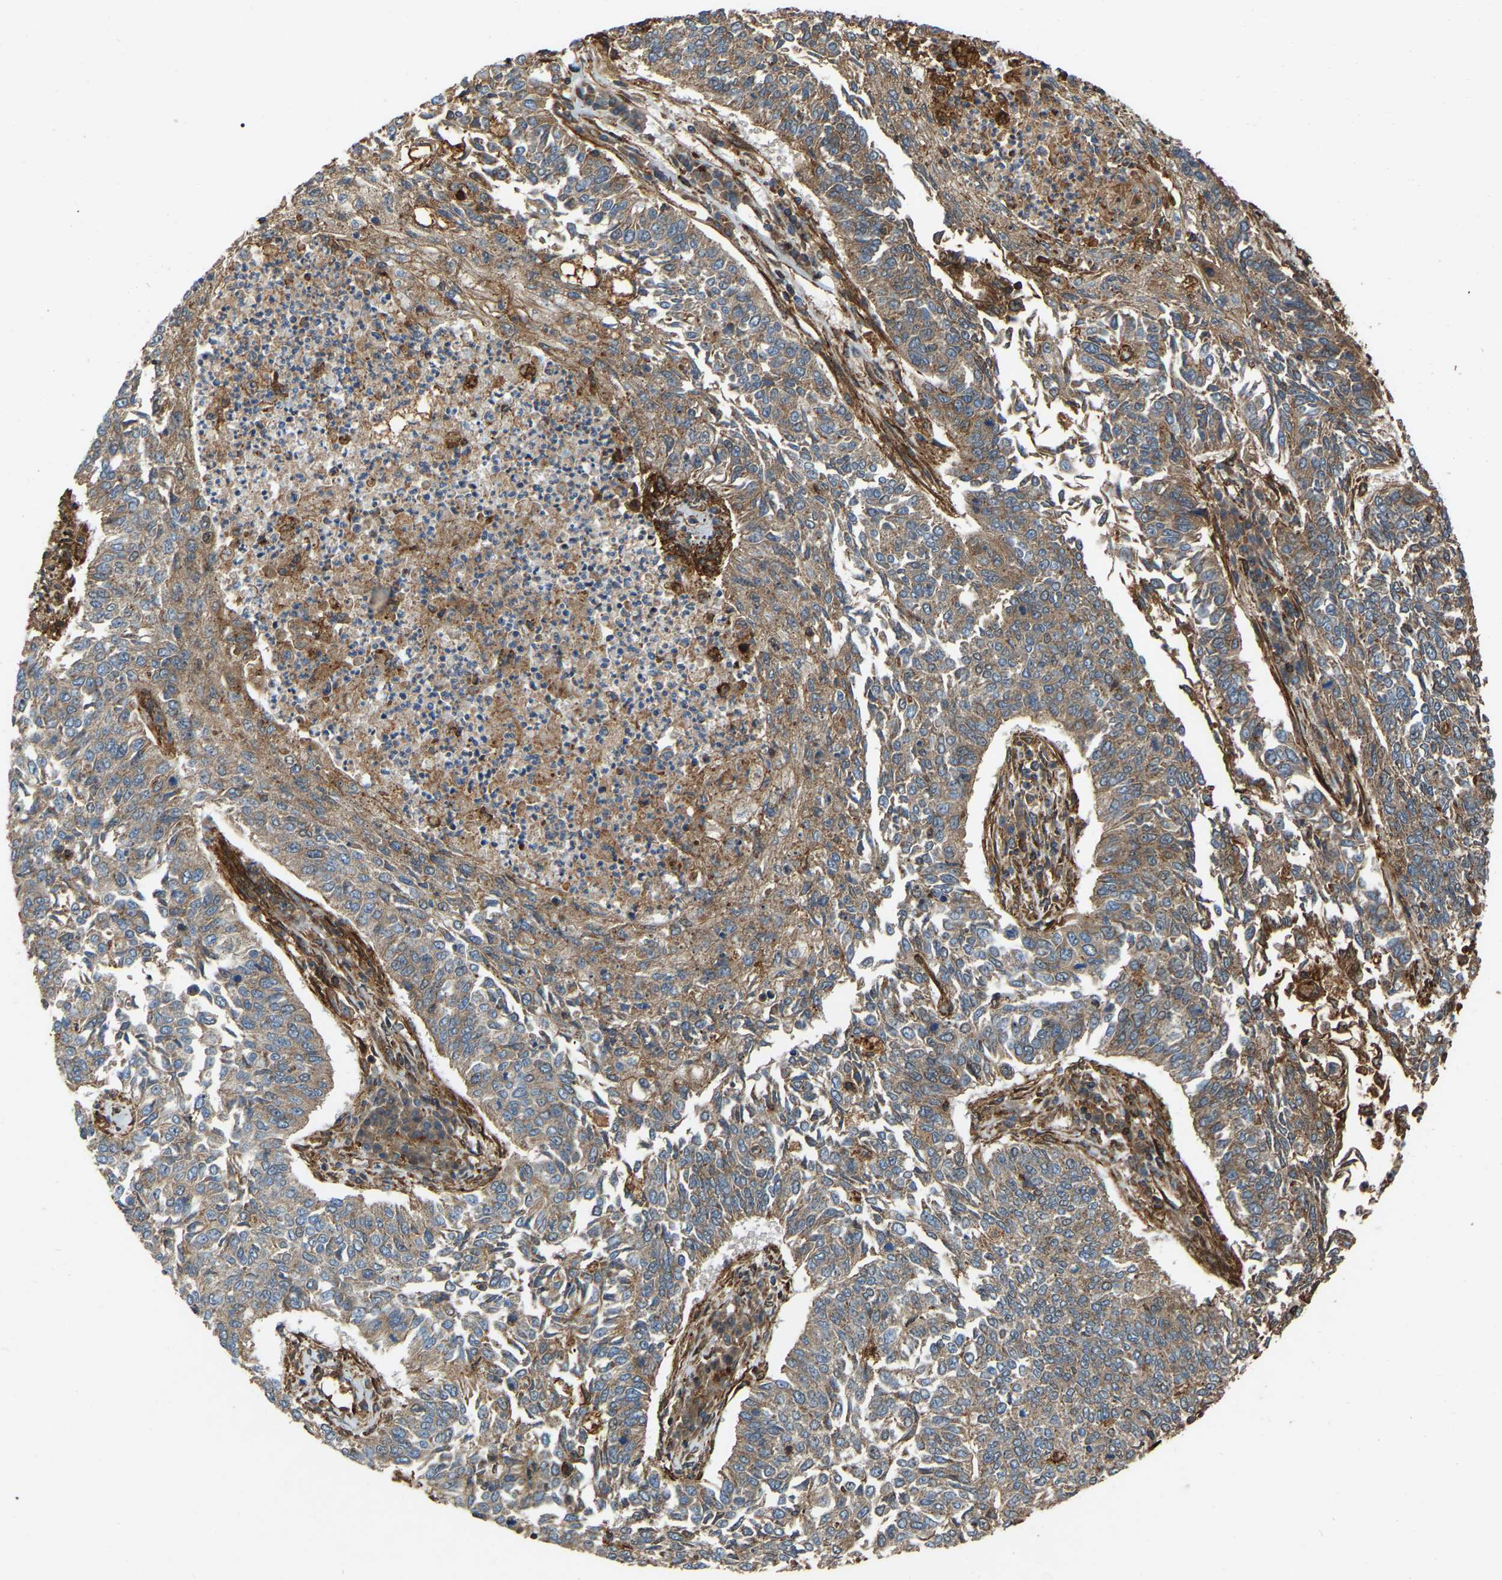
{"staining": {"intensity": "moderate", "quantity": ">75%", "location": "cytoplasmic/membranous"}, "tissue": "lung cancer", "cell_type": "Tumor cells", "image_type": "cancer", "snomed": [{"axis": "morphology", "description": "Normal tissue, NOS"}, {"axis": "morphology", "description": "Squamous cell carcinoma, NOS"}, {"axis": "topography", "description": "Cartilage tissue"}, {"axis": "topography", "description": "Bronchus"}, {"axis": "topography", "description": "Lung"}], "caption": "Approximately >75% of tumor cells in lung squamous cell carcinoma reveal moderate cytoplasmic/membranous protein expression as visualized by brown immunohistochemical staining.", "gene": "SAMD9L", "patient": {"sex": "female", "age": 49}}